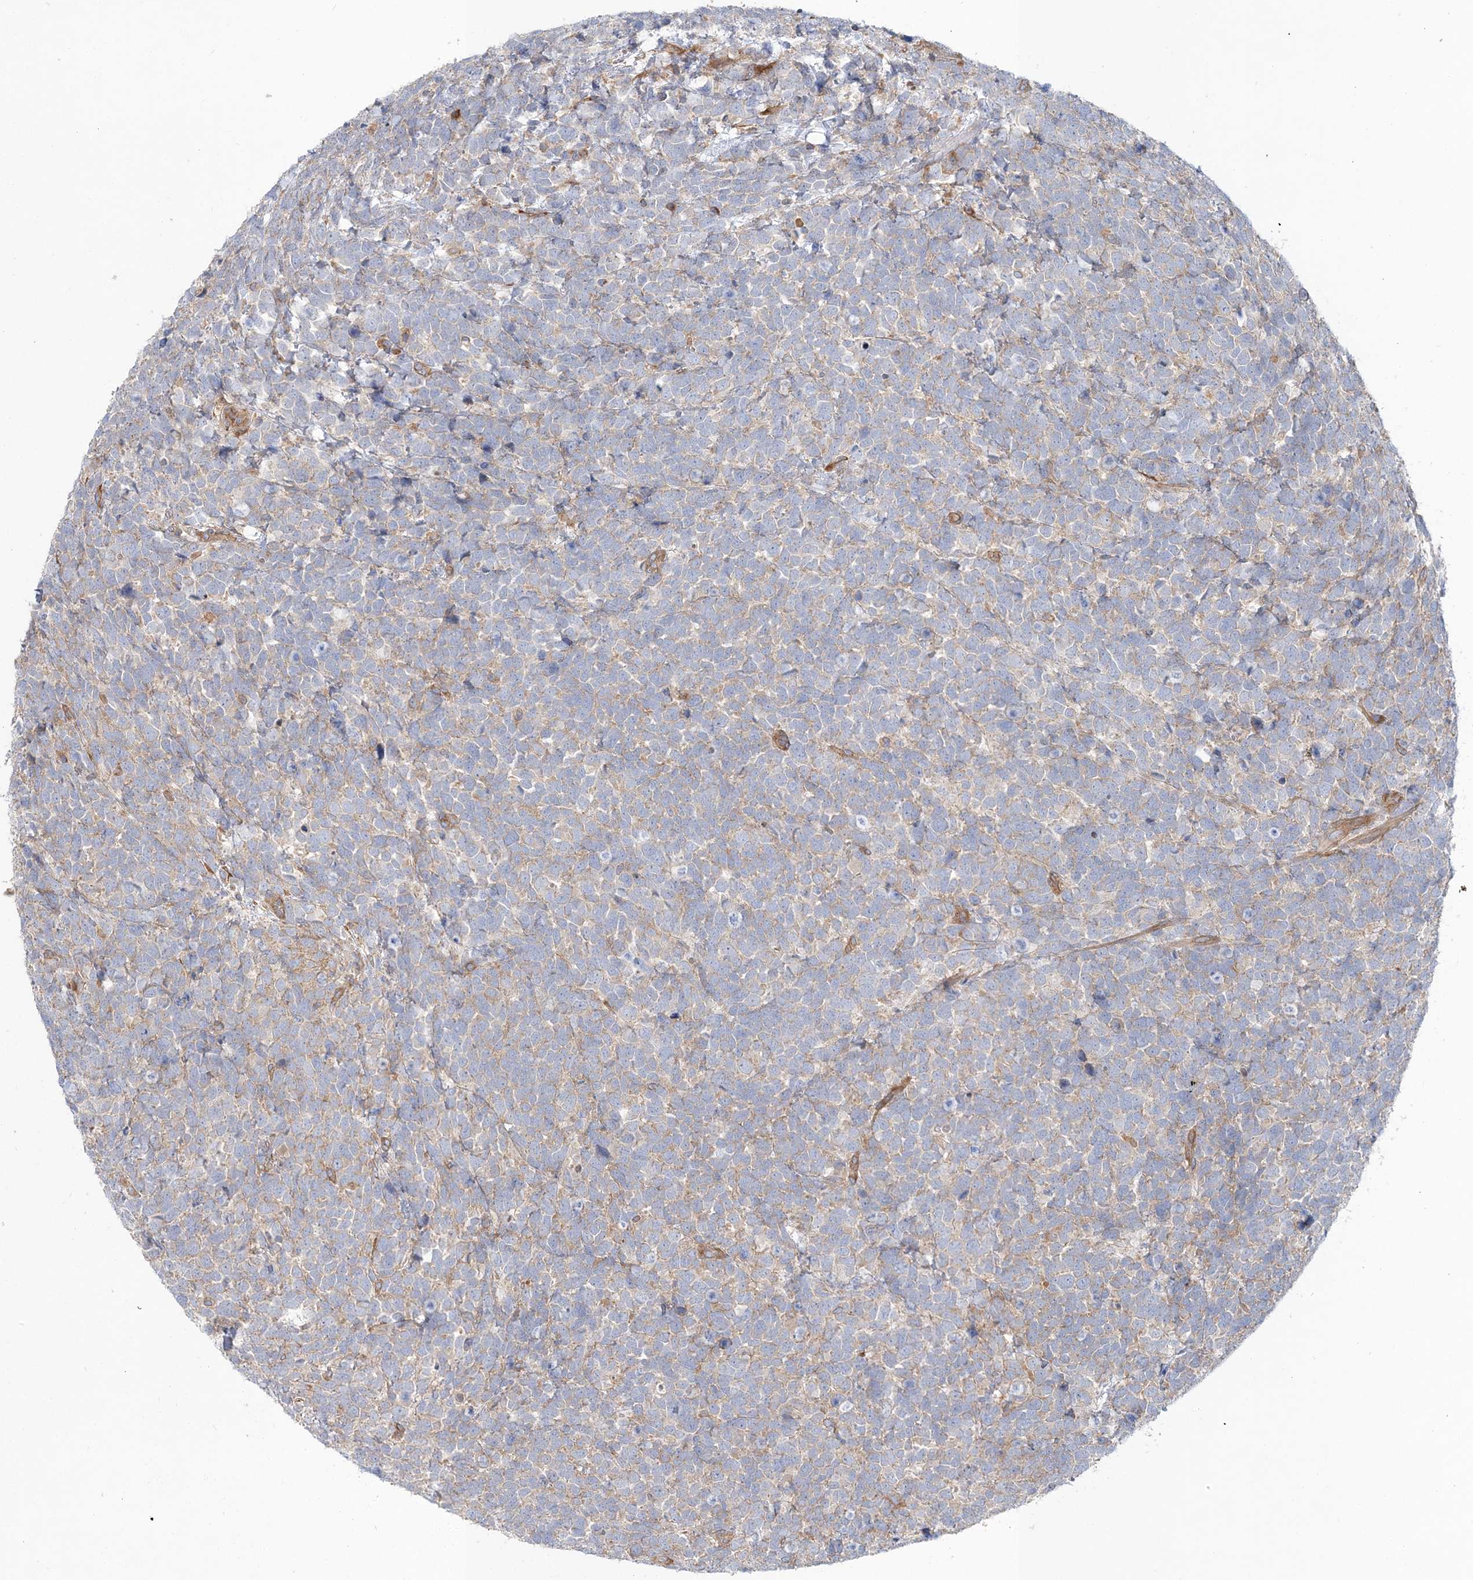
{"staining": {"intensity": "weak", "quantity": "25%-75%", "location": "cytoplasmic/membranous"}, "tissue": "urothelial cancer", "cell_type": "Tumor cells", "image_type": "cancer", "snomed": [{"axis": "morphology", "description": "Urothelial carcinoma, High grade"}, {"axis": "topography", "description": "Urinary bladder"}], "caption": "This micrograph shows immunohistochemistry (IHC) staining of urothelial cancer, with low weak cytoplasmic/membranous expression in approximately 25%-75% of tumor cells.", "gene": "ZFYVE16", "patient": {"sex": "female", "age": 82}}